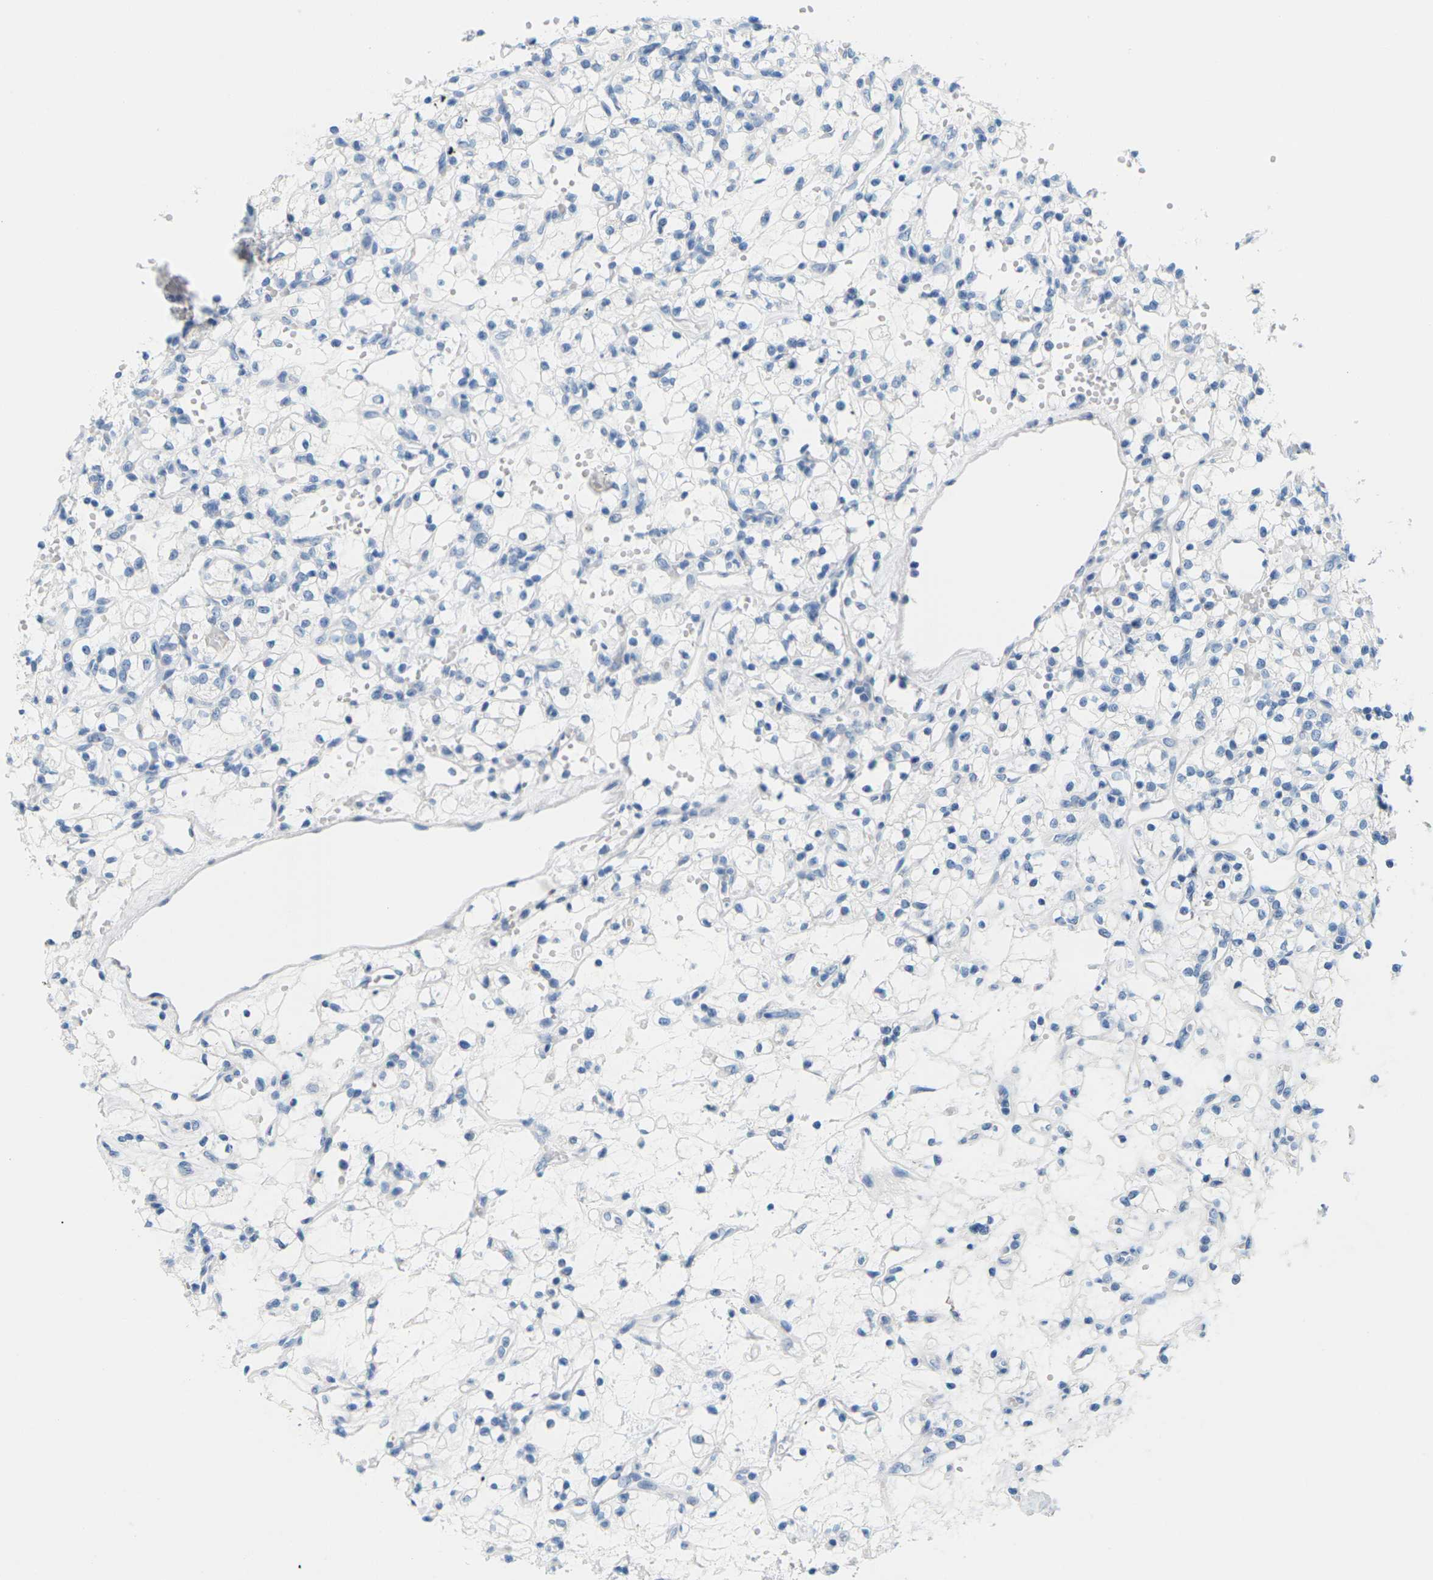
{"staining": {"intensity": "negative", "quantity": "none", "location": "none"}, "tissue": "renal cancer", "cell_type": "Tumor cells", "image_type": "cancer", "snomed": [{"axis": "morphology", "description": "Adenocarcinoma, NOS"}, {"axis": "topography", "description": "Kidney"}], "caption": "Immunohistochemical staining of human adenocarcinoma (renal) reveals no significant expression in tumor cells. (DAB immunohistochemistry, high magnification).", "gene": "SLC12A1", "patient": {"sex": "female", "age": 60}}